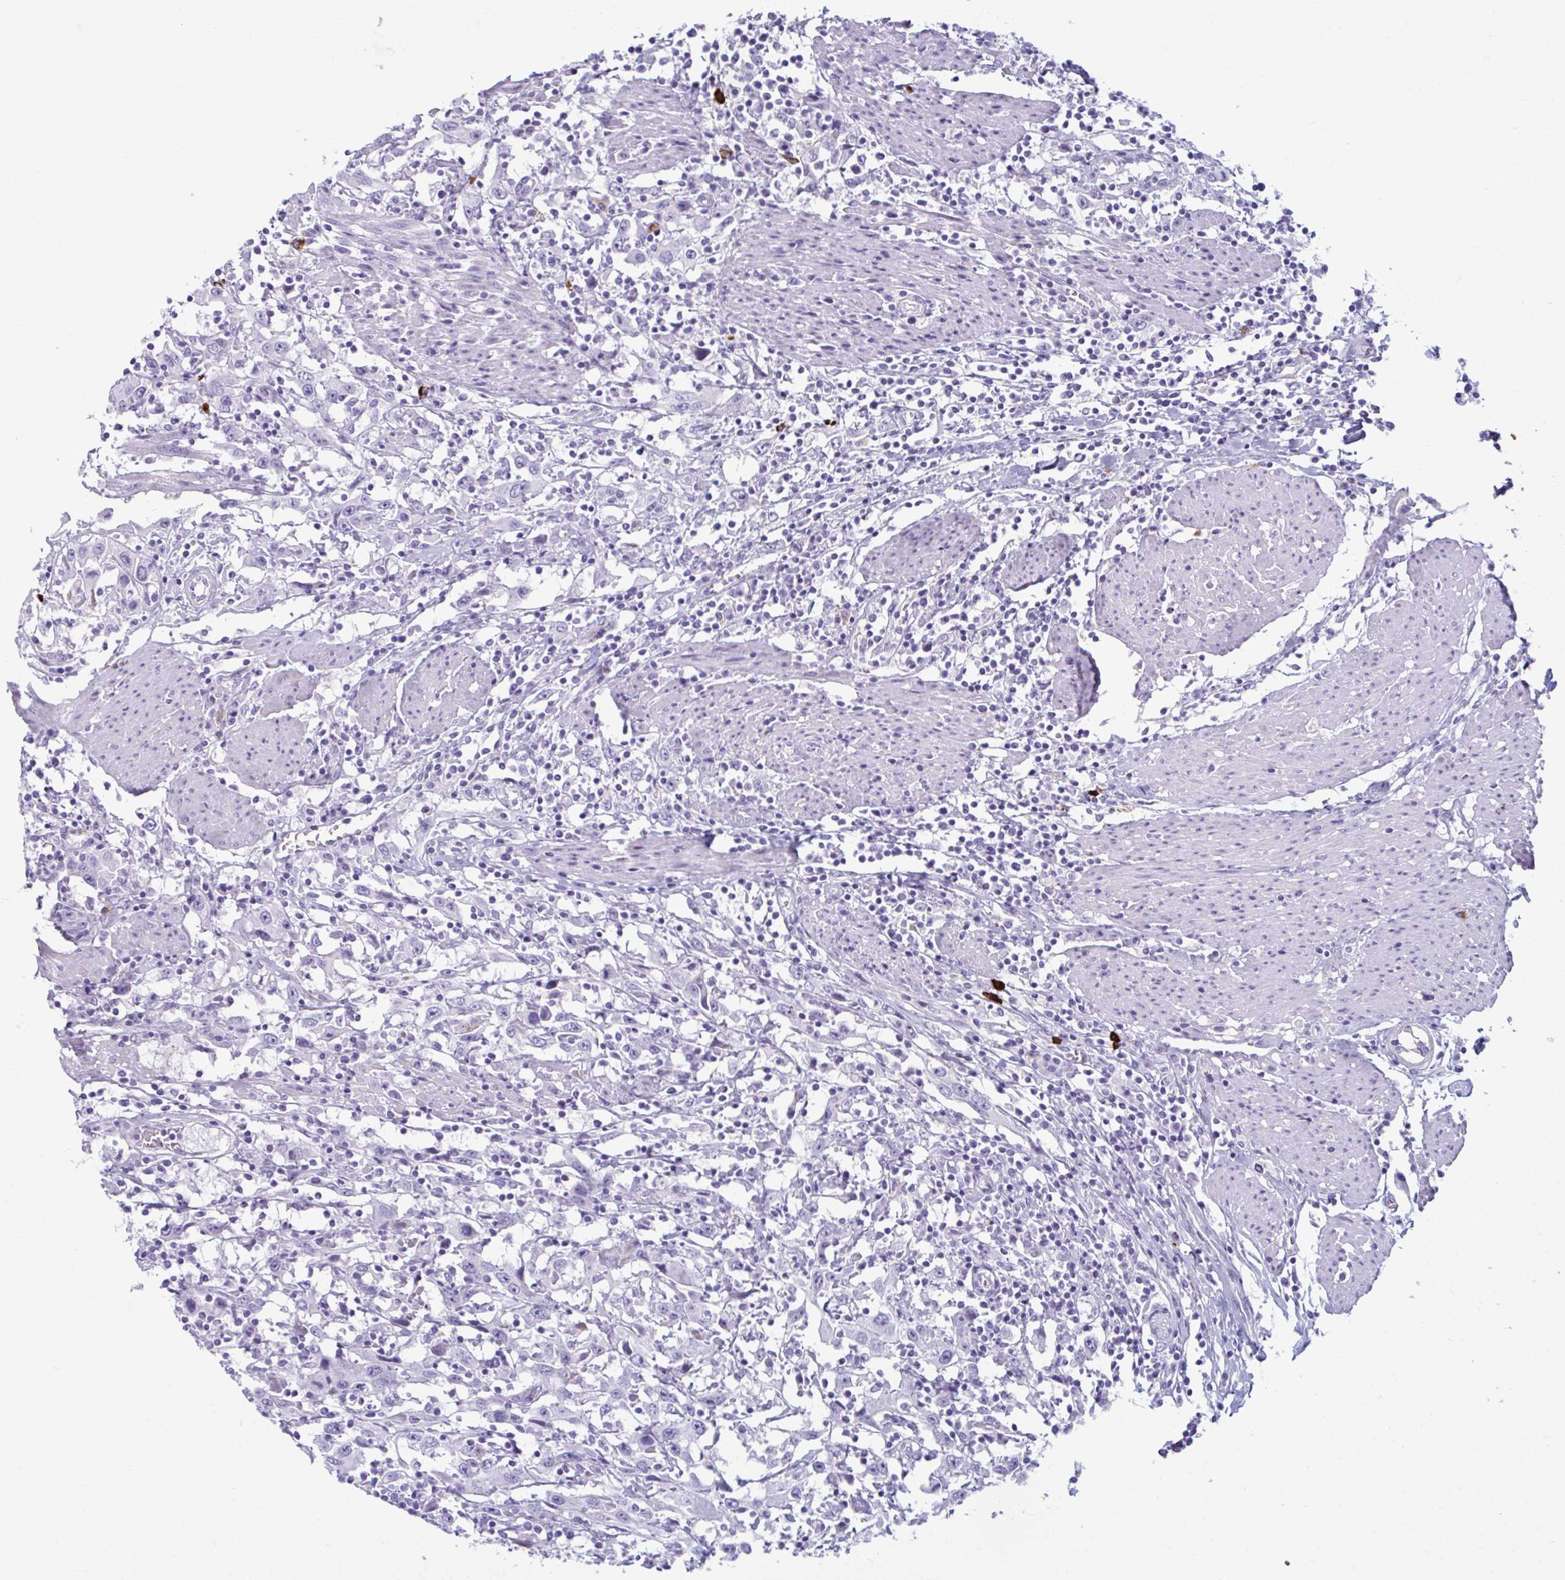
{"staining": {"intensity": "negative", "quantity": "none", "location": "none"}, "tissue": "urothelial cancer", "cell_type": "Tumor cells", "image_type": "cancer", "snomed": [{"axis": "morphology", "description": "Urothelial carcinoma, High grade"}, {"axis": "topography", "description": "Urinary bladder"}], "caption": "IHC of human urothelial cancer reveals no positivity in tumor cells. Nuclei are stained in blue.", "gene": "C12orf71", "patient": {"sex": "male", "age": 61}}